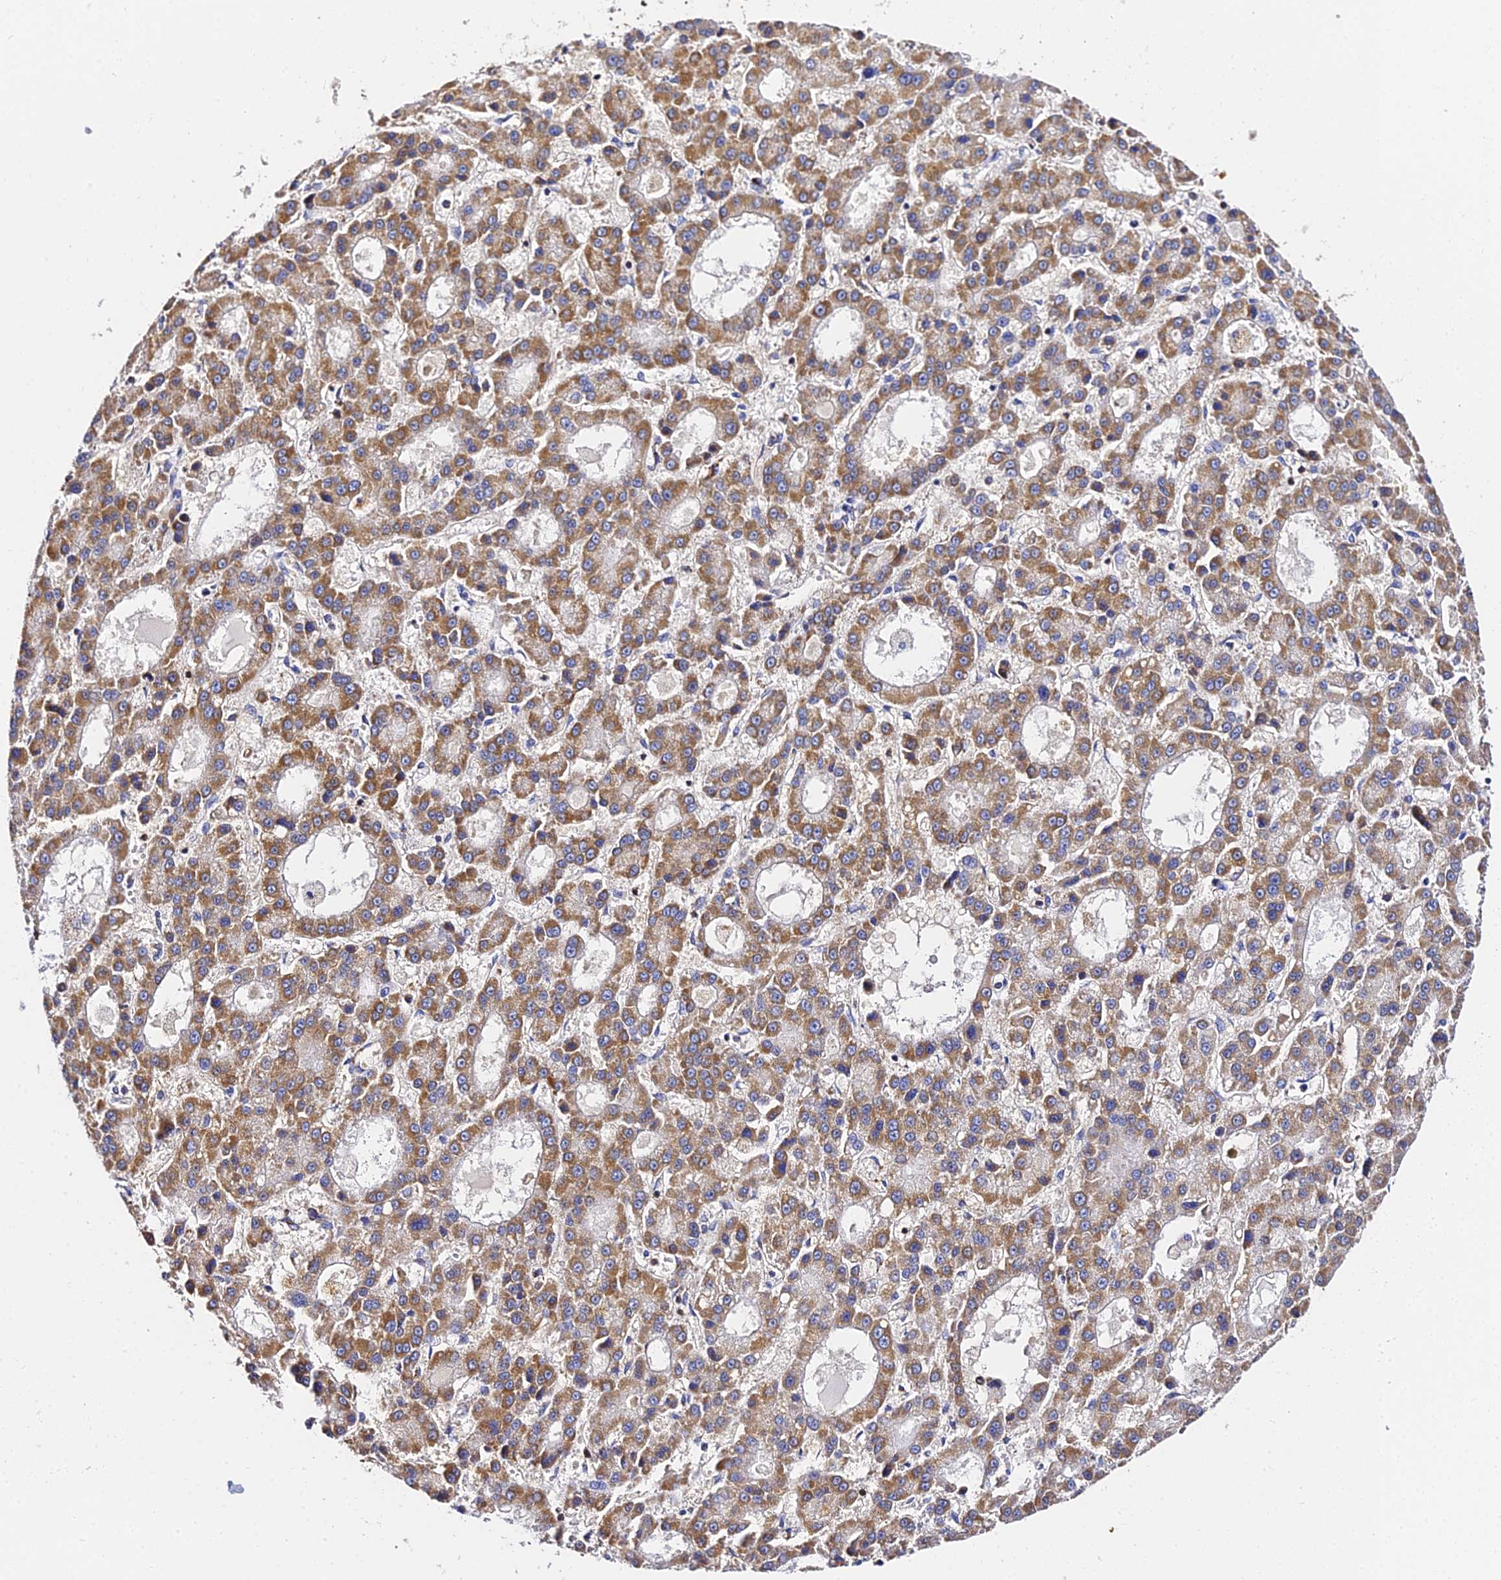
{"staining": {"intensity": "moderate", "quantity": ">75%", "location": "cytoplasmic/membranous"}, "tissue": "liver cancer", "cell_type": "Tumor cells", "image_type": "cancer", "snomed": [{"axis": "morphology", "description": "Carcinoma, Hepatocellular, NOS"}, {"axis": "topography", "description": "Liver"}], "caption": "Human liver cancer stained with a protein marker exhibits moderate staining in tumor cells.", "gene": "ZNF573", "patient": {"sex": "male", "age": 70}}